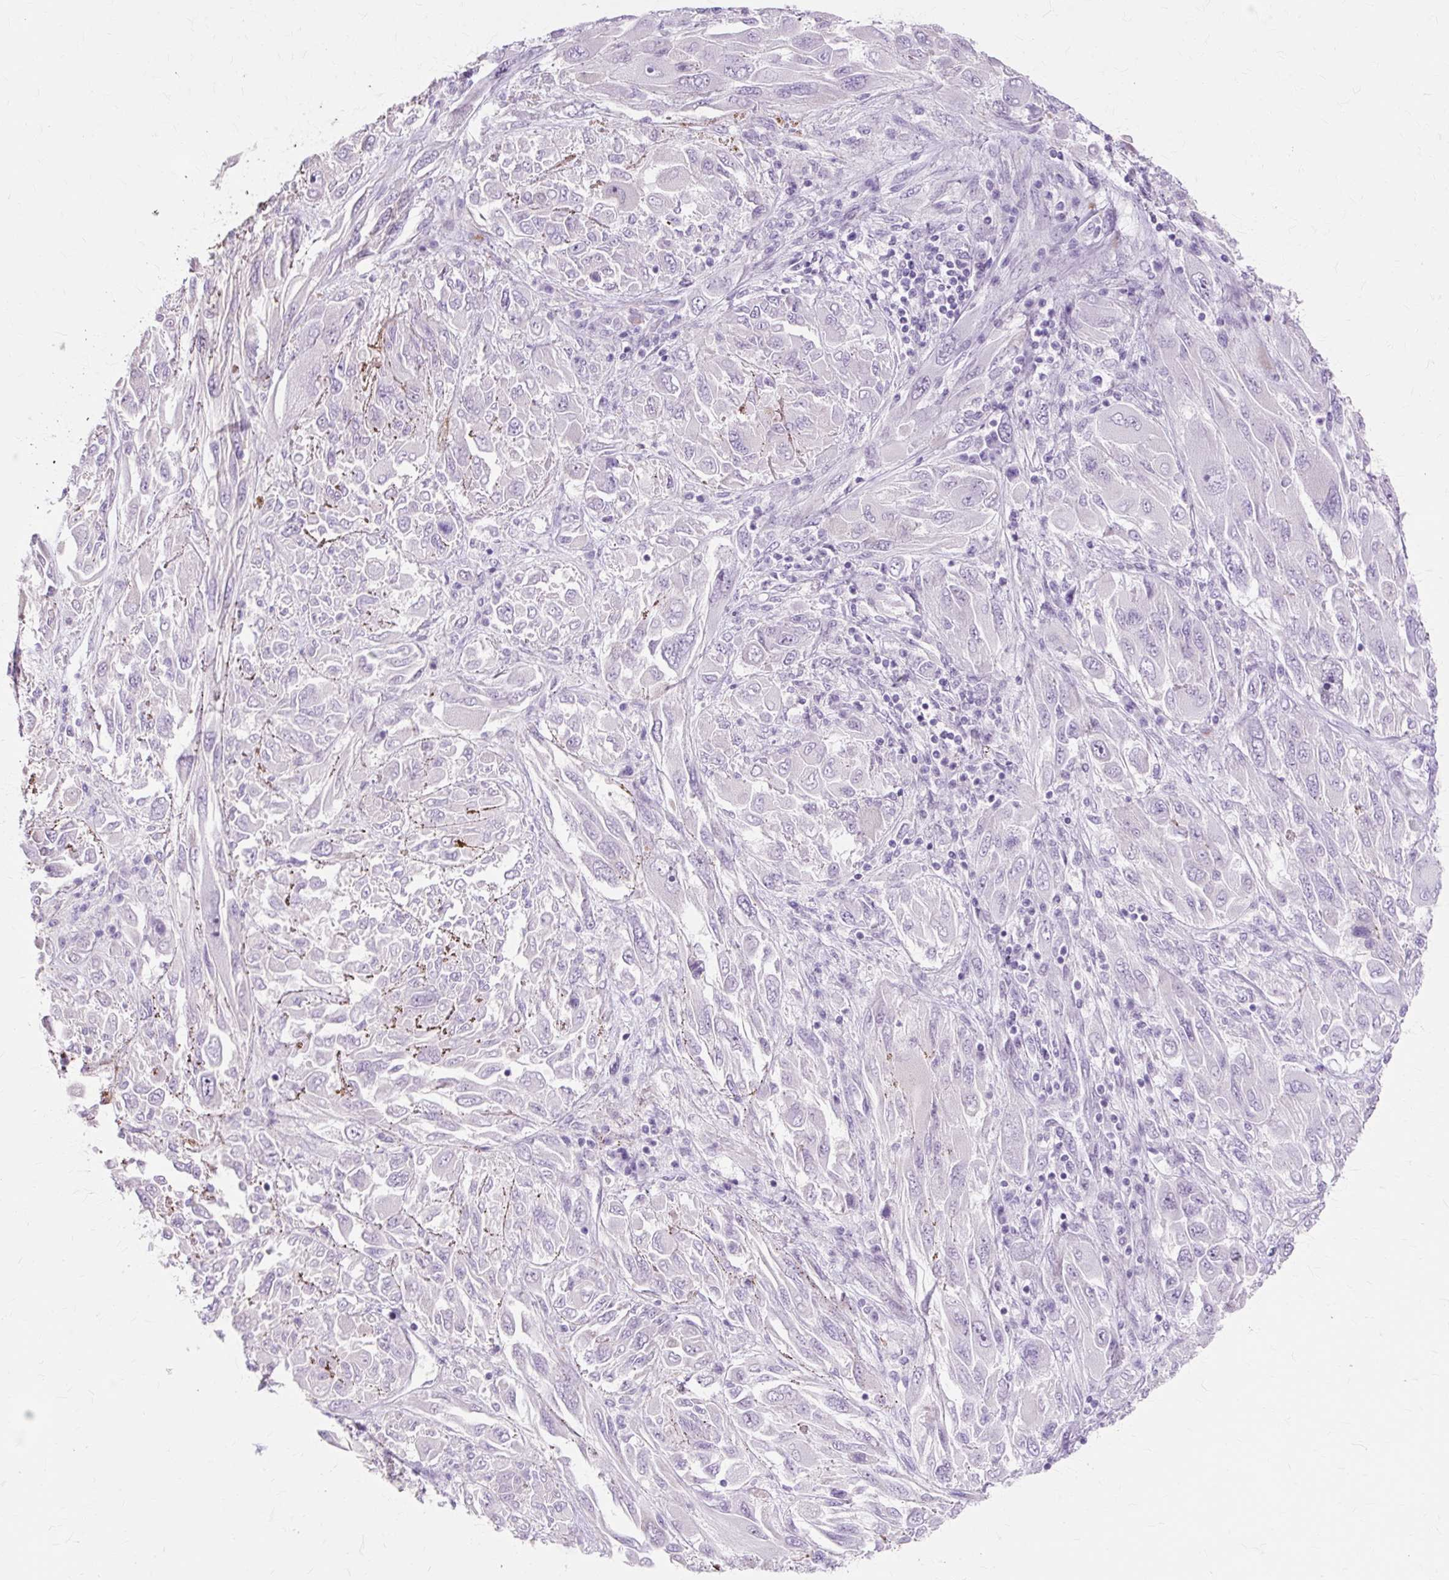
{"staining": {"intensity": "negative", "quantity": "none", "location": "none"}, "tissue": "melanoma", "cell_type": "Tumor cells", "image_type": "cancer", "snomed": [{"axis": "morphology", "description": "Malignant melanoma, NOS"}, {"axis": "topography", "description": "Skin"}], "caption": "Melanoma stained for a protein using immunohistochemistry exhibits no expression tumor cells.", "gene": "IRX2", "patient": {"sex": "female", "age": 91}}